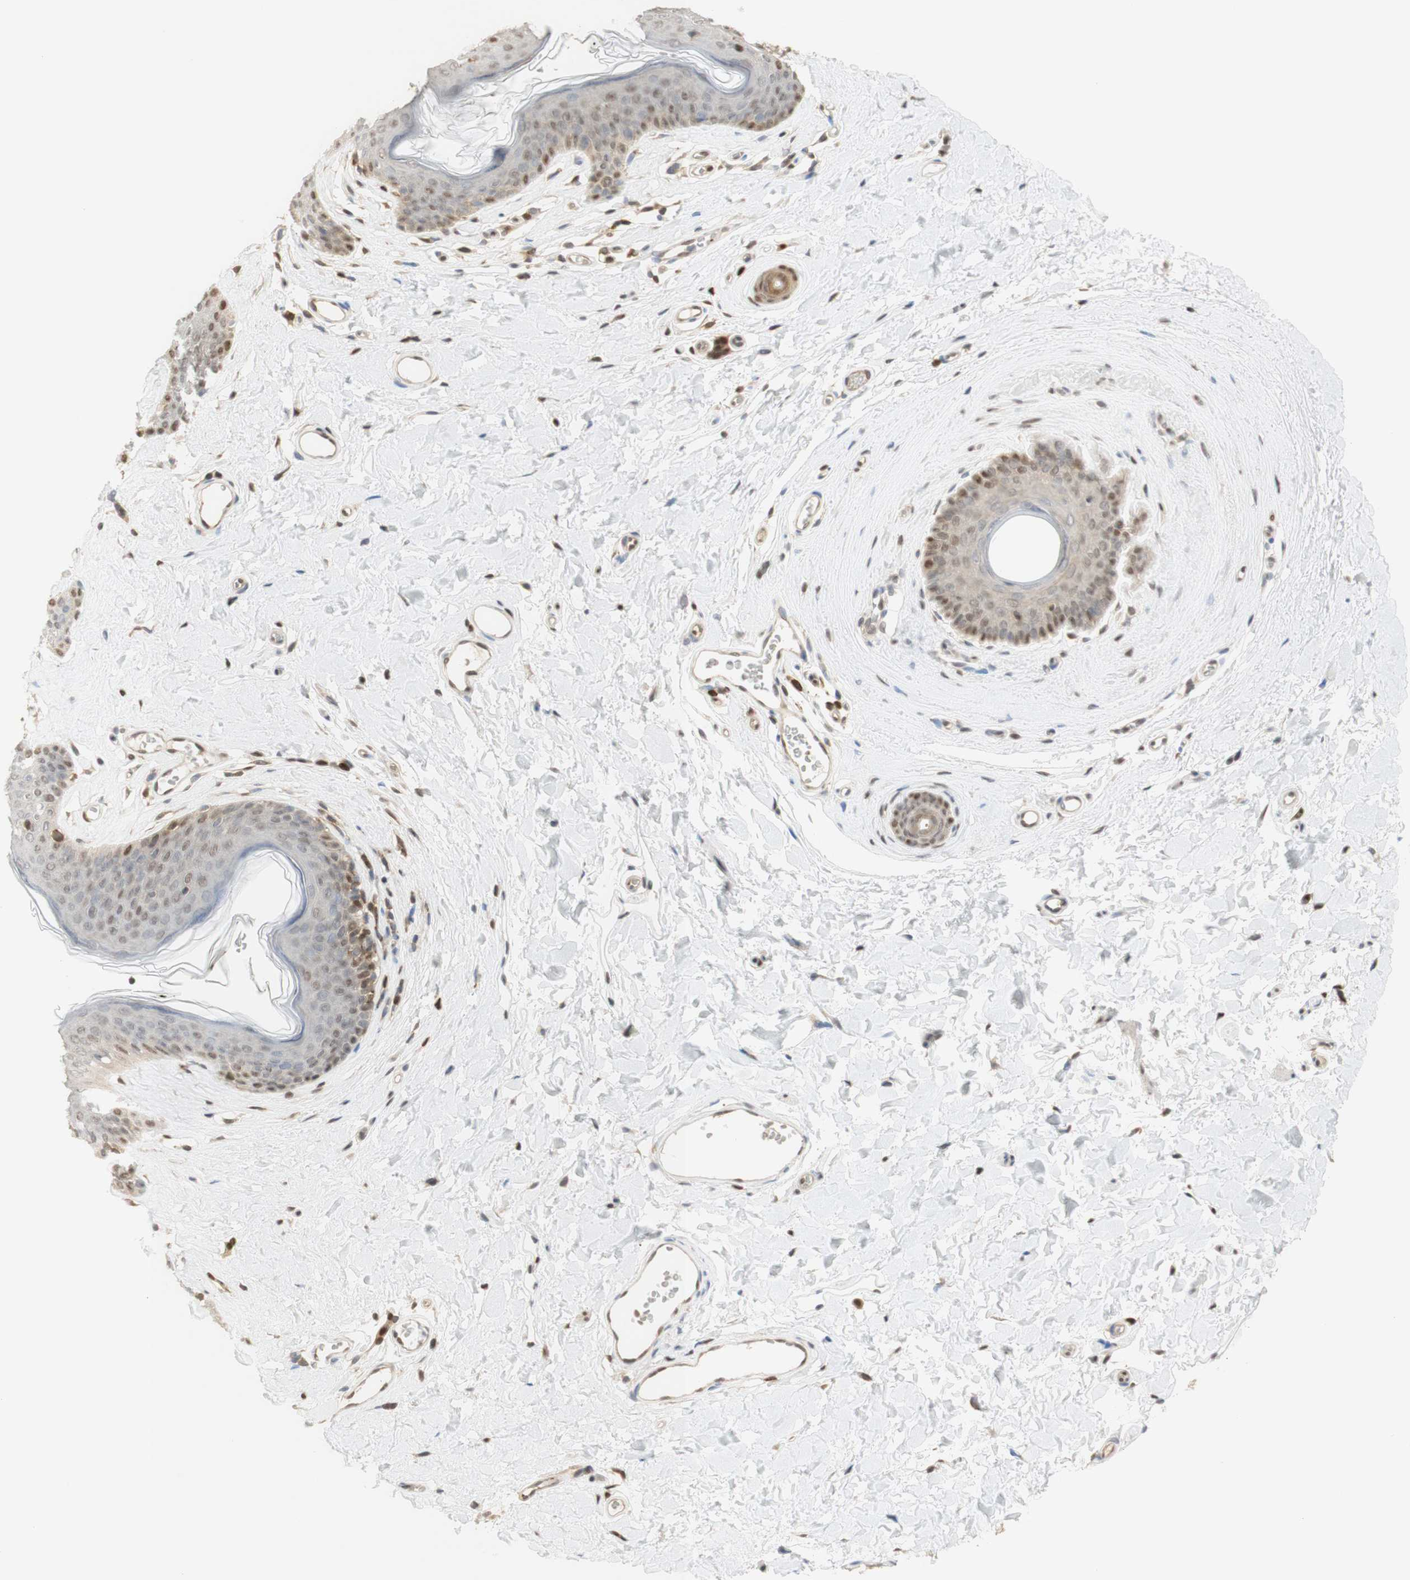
{"staining": {"intensity": "moderate", "quantity": "<25%", "location": "cytoplasmic/membranous,nuclear"}, "tissue": "skin", "cell_type": "Epidermal cells", "image_type": "normal", "snomed": [{"axis": "morphology", "description": "Normal tissue, NOS"}, {"axis": "morphology", "description": "Inflammation, NOS"}, {"axis": "topography", "description": "Vulva"}], "caption": "The micrograph reveals a brown stain indicating the presence of a protein in the cytoplasmic/membranous,nuclear of epidermal cells in skin. The staining was performed using DAB, with brown indicating positive protein expression. Nuclei are stained blue with hematoxylin.", "gene": "NAP1L4", "patient": {"sex": "female", "age": 84}}